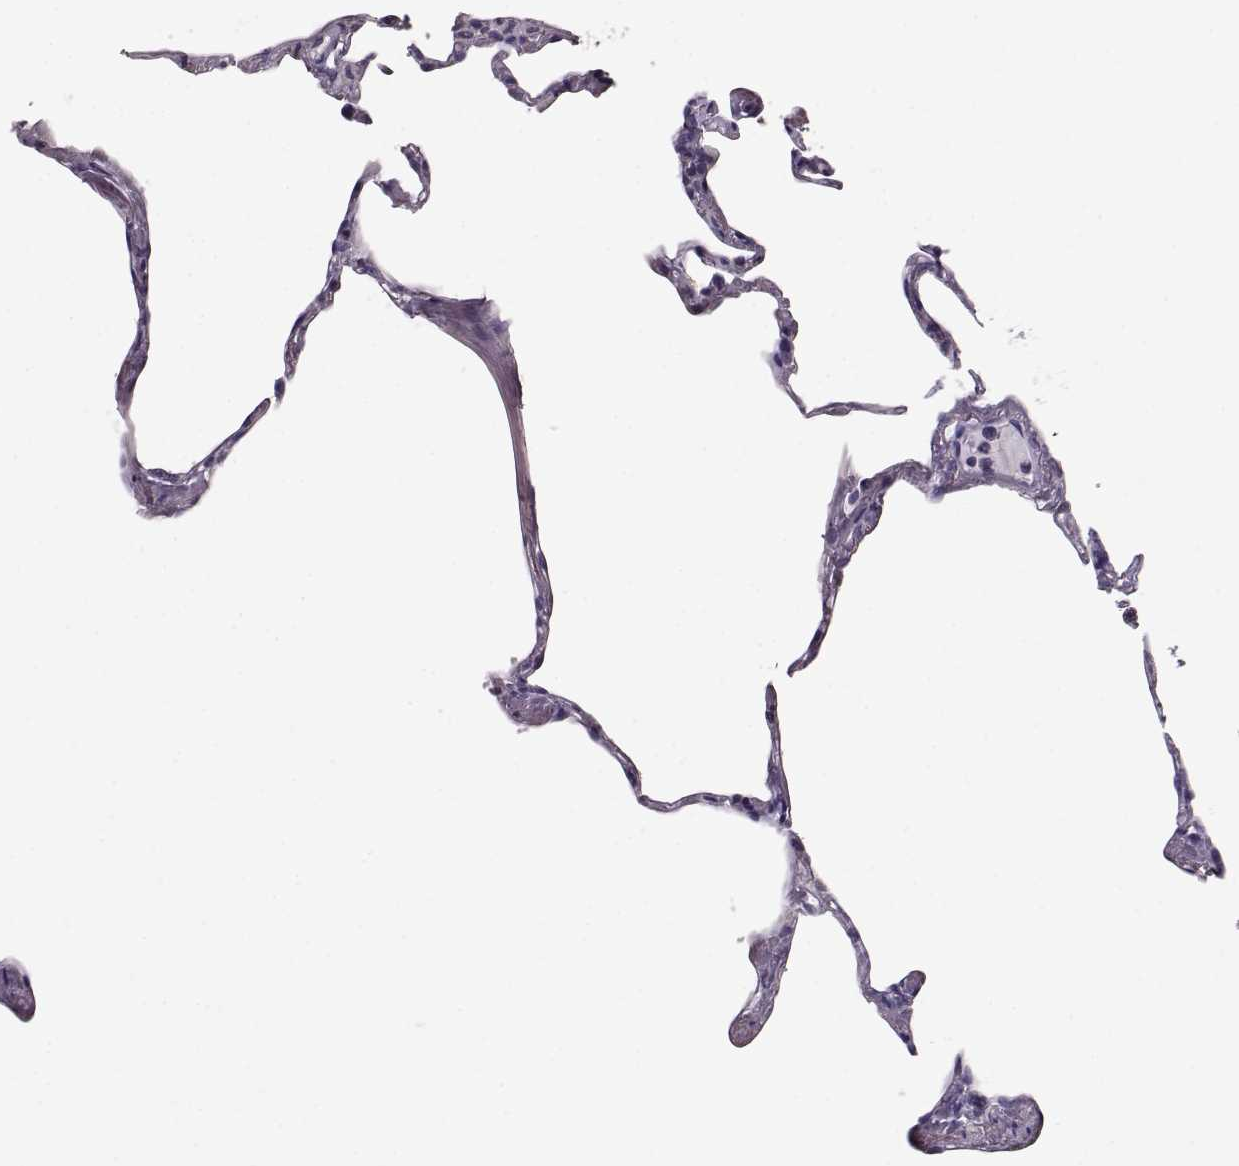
{"staining": {"intensity": "negative", "quantity": "none", "location": "none"}, "tissue": "lung", "cell_type": "Alveolar cells", "image_type": "normal", "snomed": [{"axis": "morphology", "description": "Normal tissue, NOS"}, {"axis": "topography", "description": "Lung"}], "caption": "DAB (3,3'-diaminobenzidine) immunohistochemical staining of normal lung displays no significant positivity in alveolar cells.", "gene": "ELOVL5", "patient": {"sex": "male", "age": 65}}